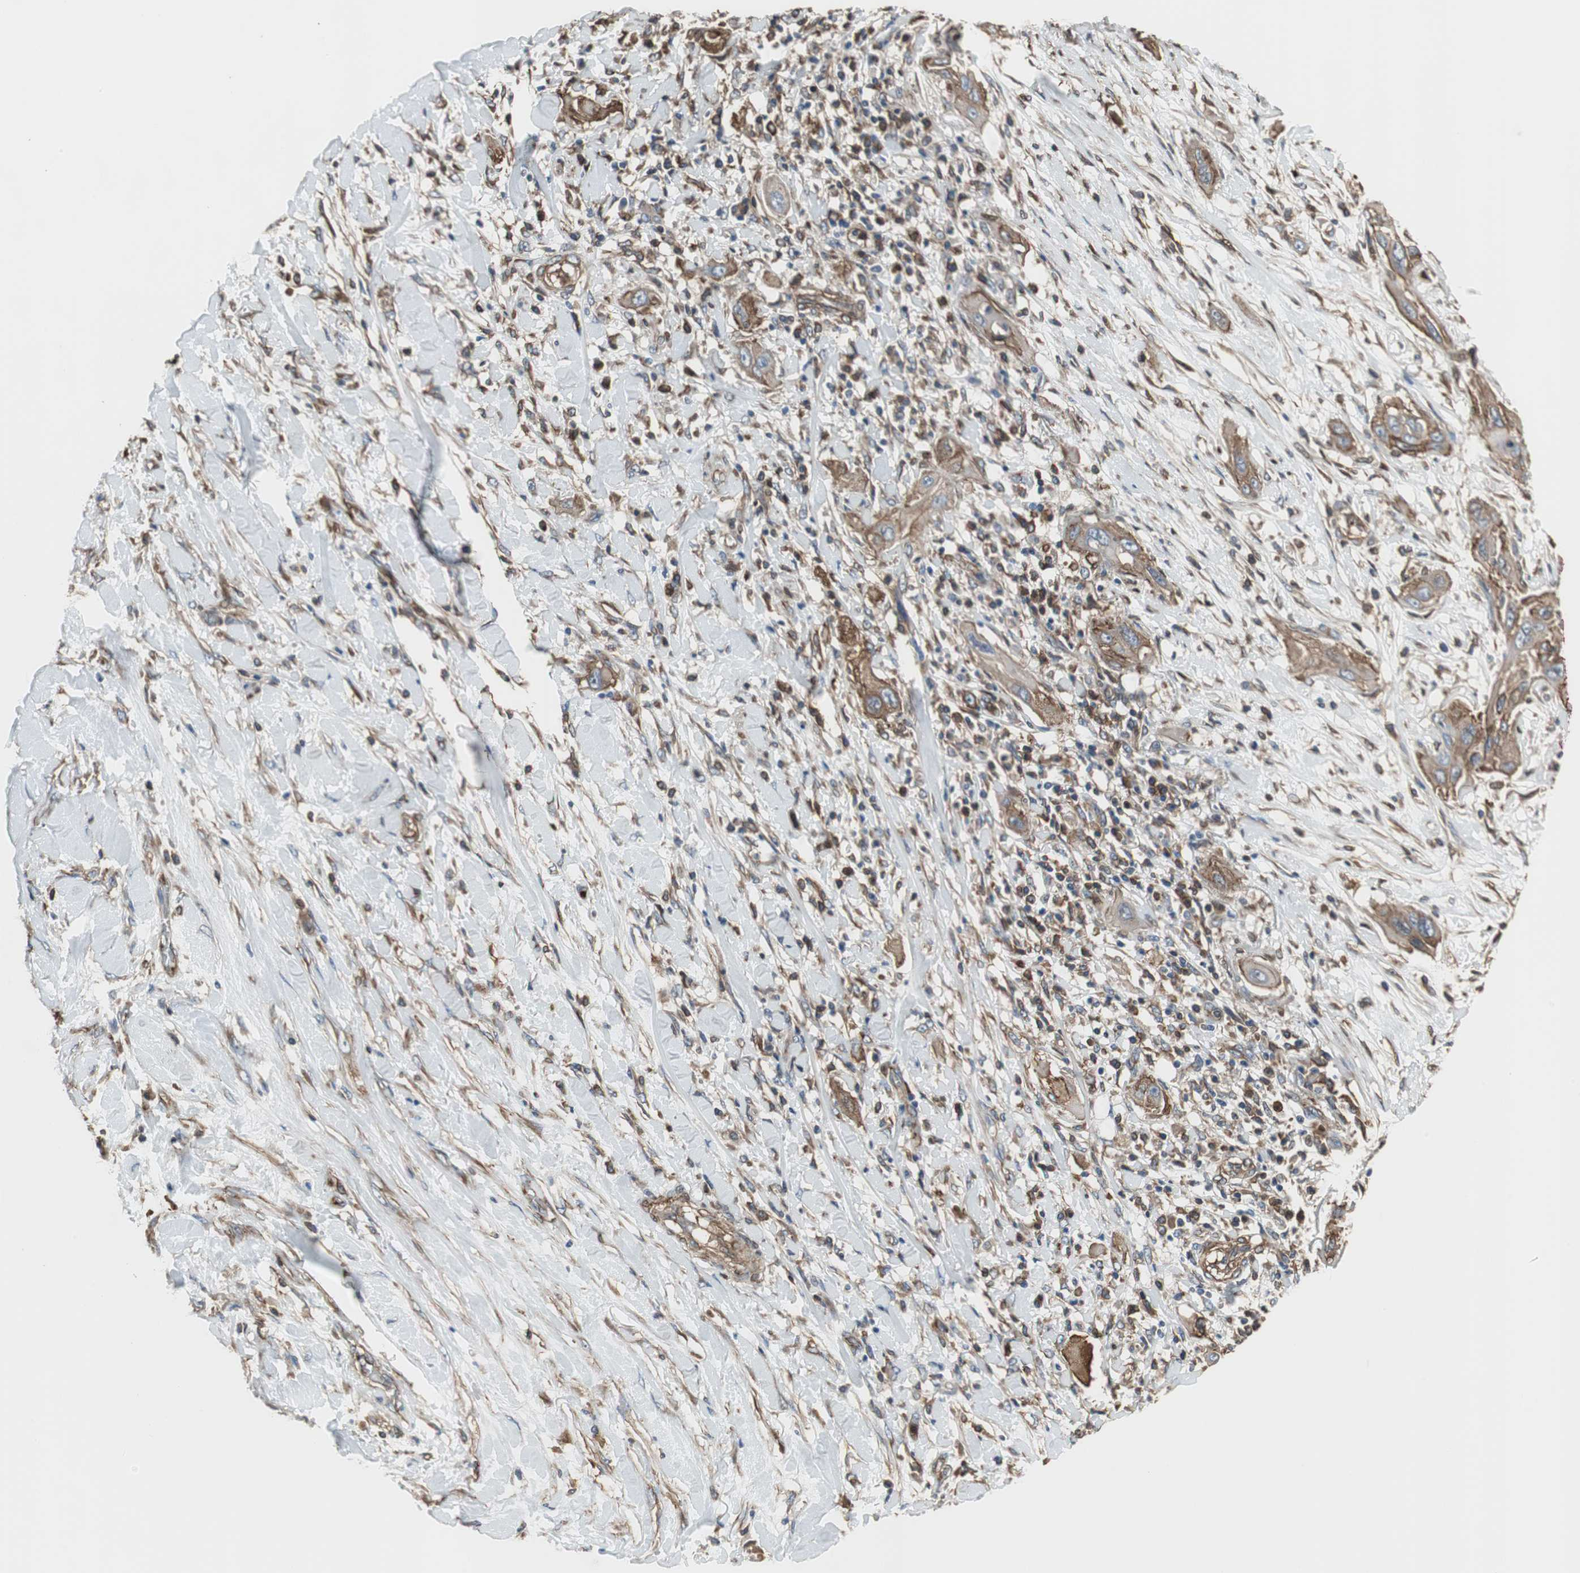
{"staining": {"intensity": "moderate", "quantity": ">75%", "location": "cytoplasmic/membranous"}, "tissue": "lung cancer", "cell_type": "Tumor cells", "image_type": "cancer", "snomed": [{"axis": "morphology", "description": "Squamous cell carcinoma, NOS"}, {"axis": "topography", "description": "Lung"}], "caption": "Lung cancer stained with a brown dye demonstrates moderate cytoplasmic/membranous positive staining in about >75% of tumor cells.", "gene": "ACTN1", "patient": {"sex": "female", "age": 47}}